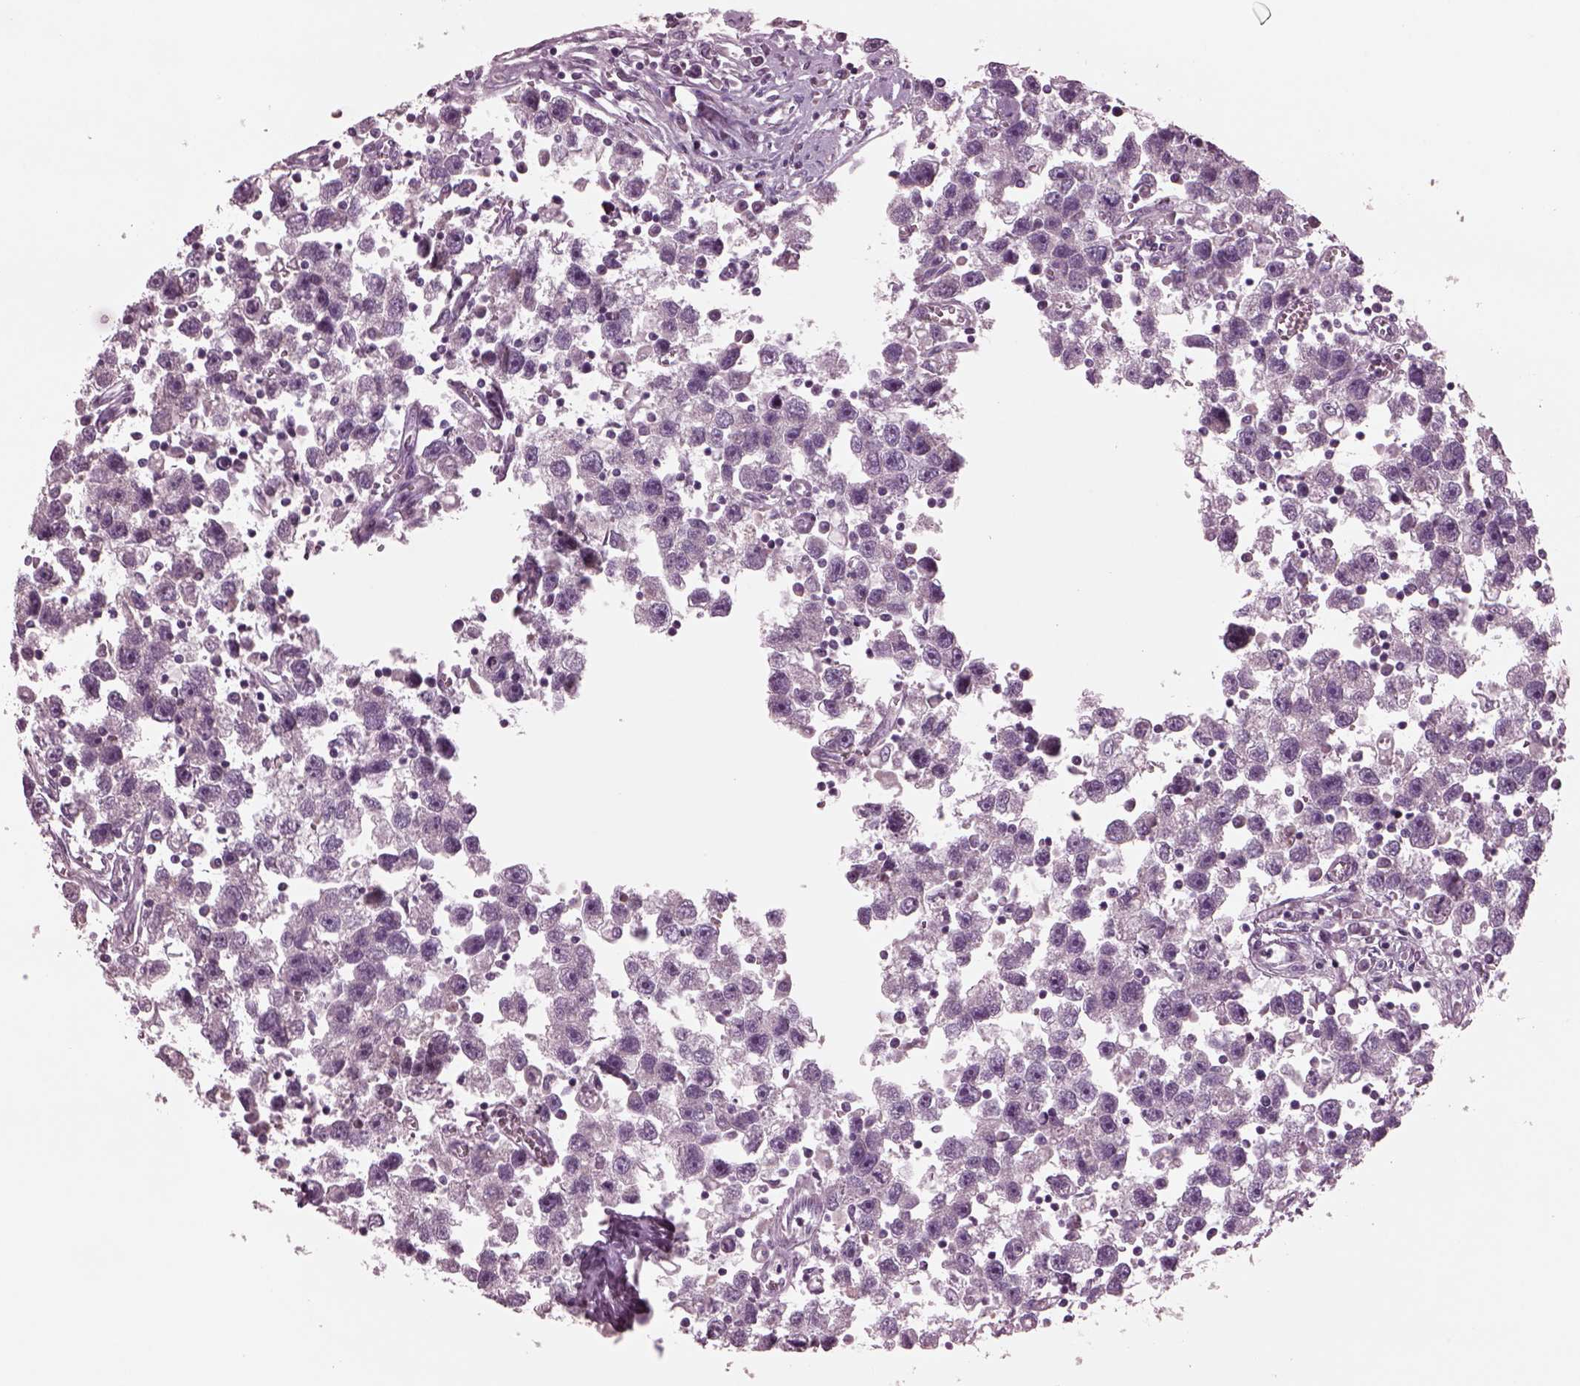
{"staining": {"intensity": "negative", "quantity": "none", "location": "none"}, "tissue": "testis cancer", "cell_type": "Tumor cells", "image_type": "cancer", "snomed": [{"axis": "morphology", "description": "Seminoma, NOS"}, {"axis": "topography", "description": "Testis"}], "caption": "DAB (3,3'-diaminobenzidine) immunohistochemical staining of human testis cancer exhibits no significant staining in tumor cells.", "gene": "AP4M1", "patient": {"sex": "male", "age": 30}}